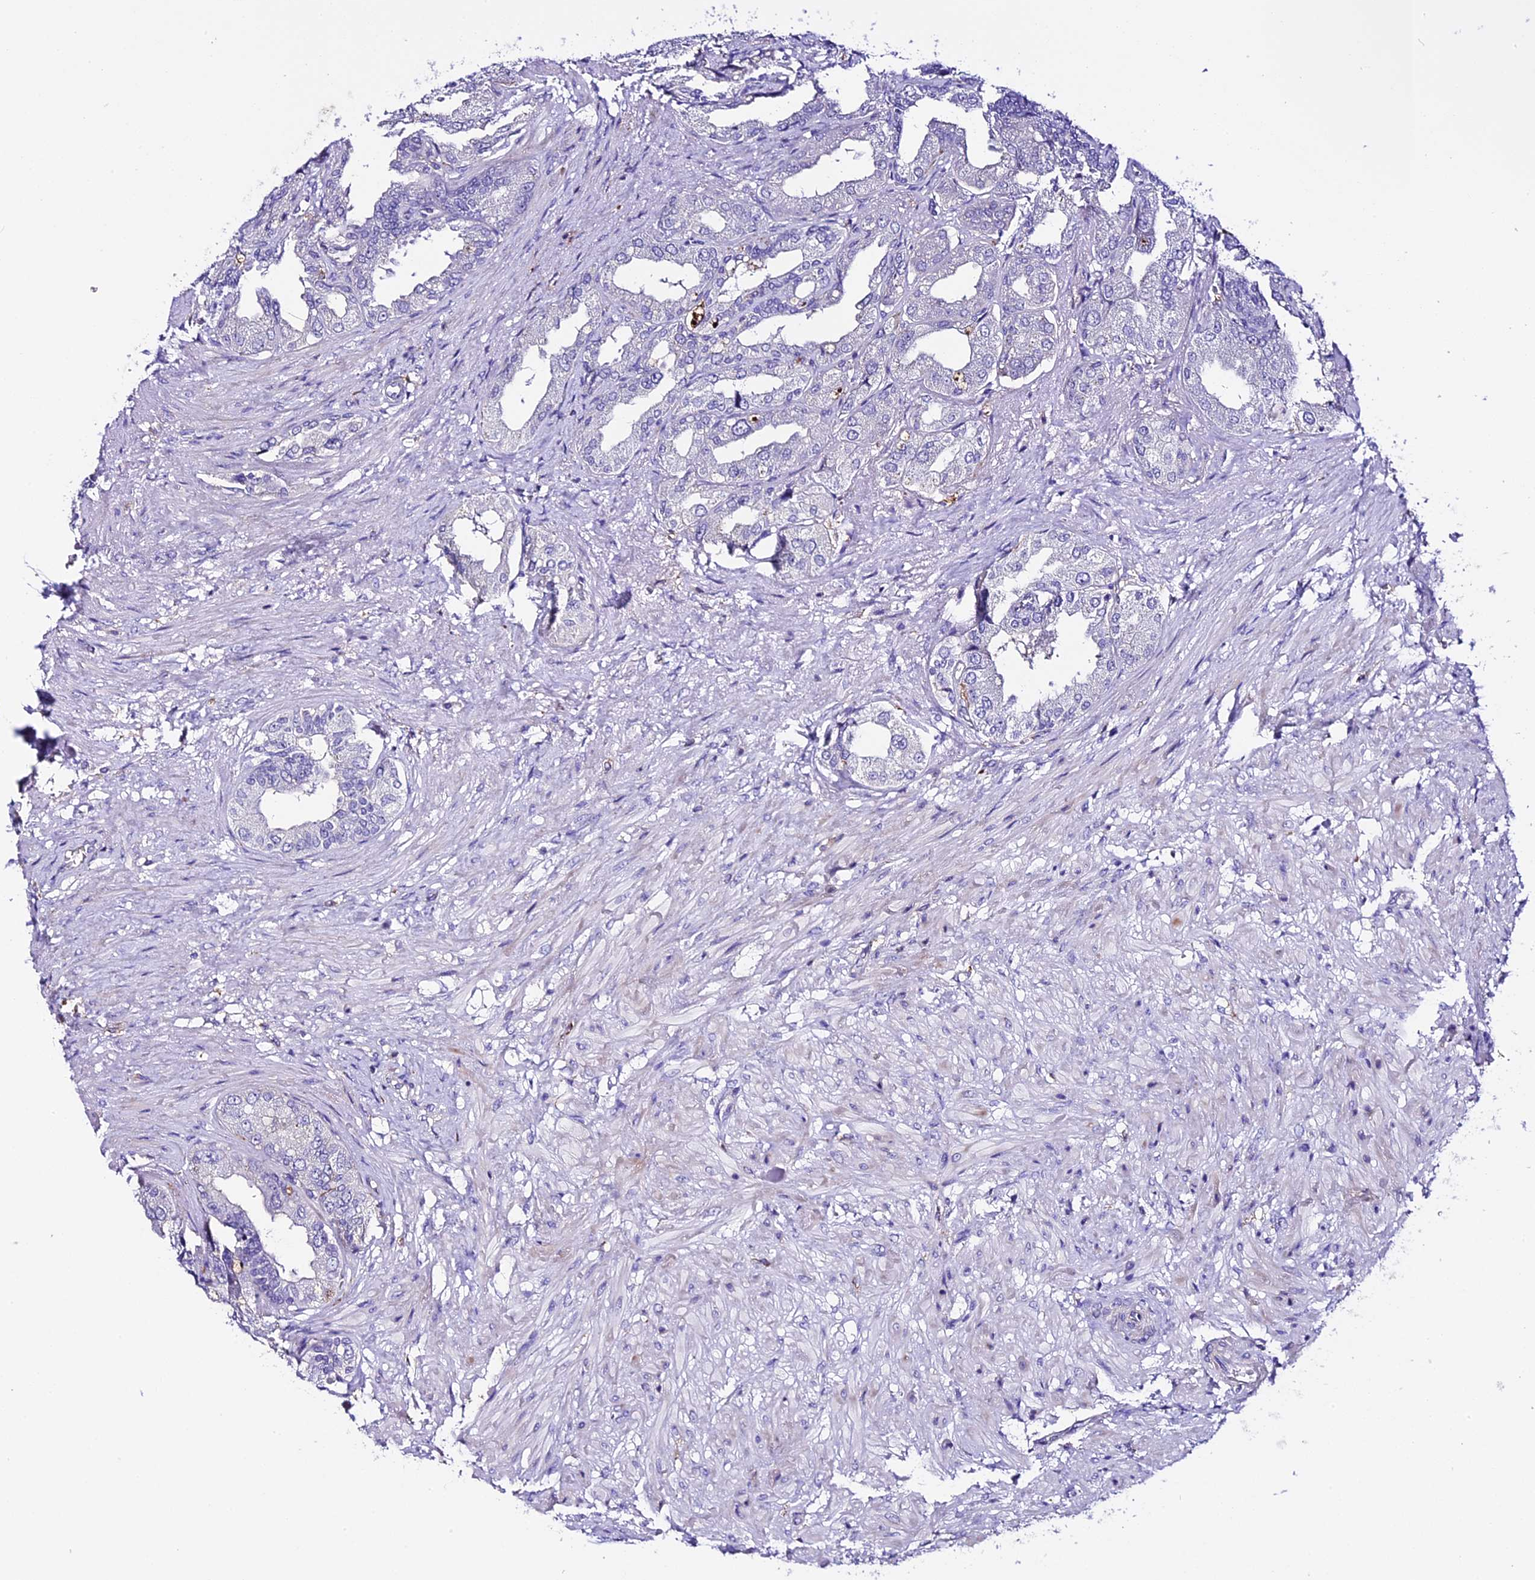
{"staining": {"intensity": "negative", "quantity": "none", "location": "none"}, "tissue": "seminal vesicle", "cell_type": "Glandular cells", "image_type": "normal", "snomed": [{"axis": "morphology", "description": "Normal tissue, NOS"}, {"axis": "topography", "description": "Seminal veicle"}], "caption": "The IHC image has no significant staining in glandular cells of seminal vesicle. Brightfield microscopy of immunohistochemistry stained with DAB (brown) and hematoxylin (blue), captured at high magnification.", "gene": "NOD2", "patient": {"sex": "male", "age": 63}}